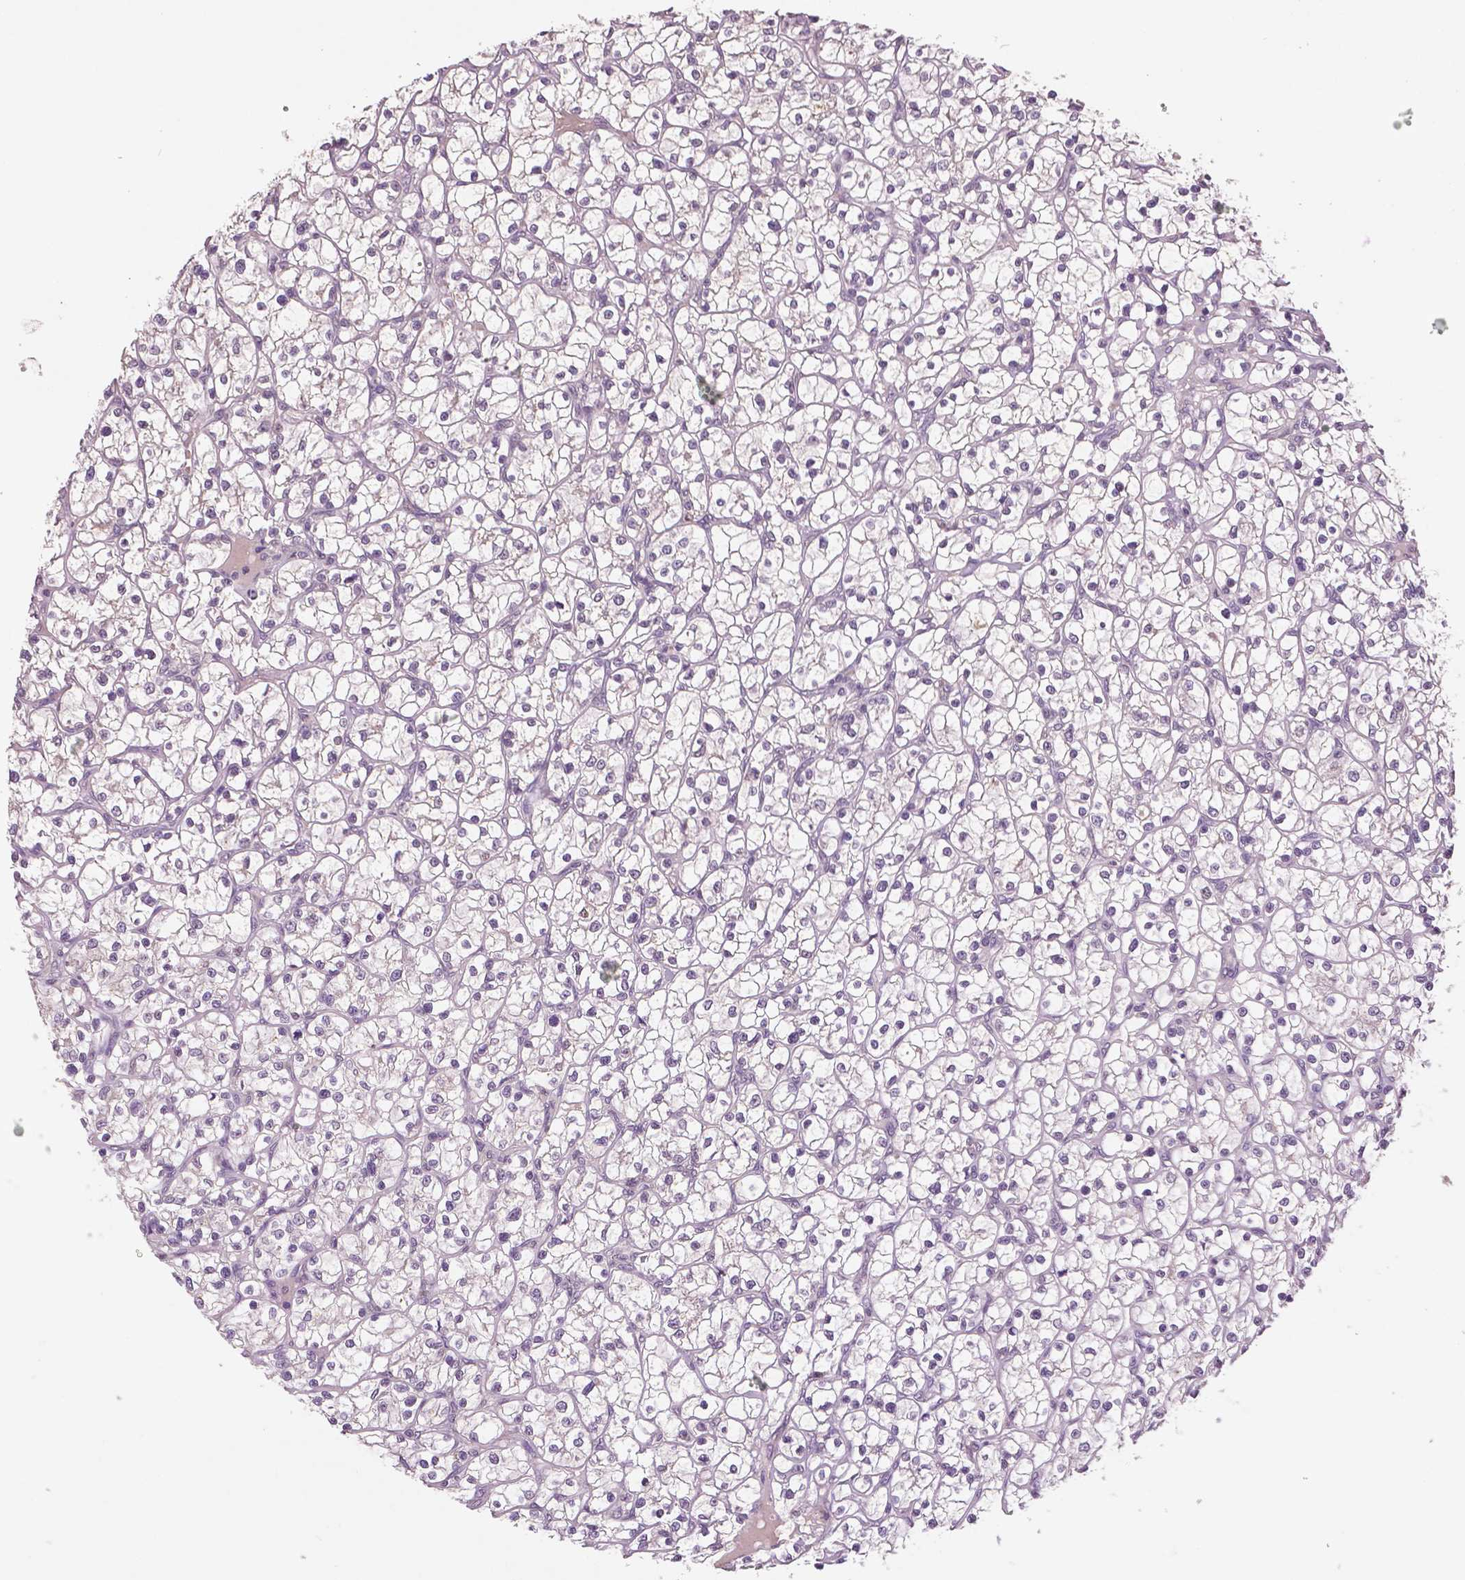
{"staining": {"intensity": "negative", "quantity": "none", "location": "none"}, "tissue": "renal cancer", "cell_type": "Tumor cells", "image_type": "cancer", "snomed": [{"axis": "morphology", "description": "Adenocarcinoma, NOS"}, {"axis": "topography", "description": "Kidney"}], "caption": "Immunohistochemistry (IHC) of human renal adenocarcinoma reveals no positivity in tumor cells.", "gene": "MKI67", "patient": {"sex": "female", "age": 64}}